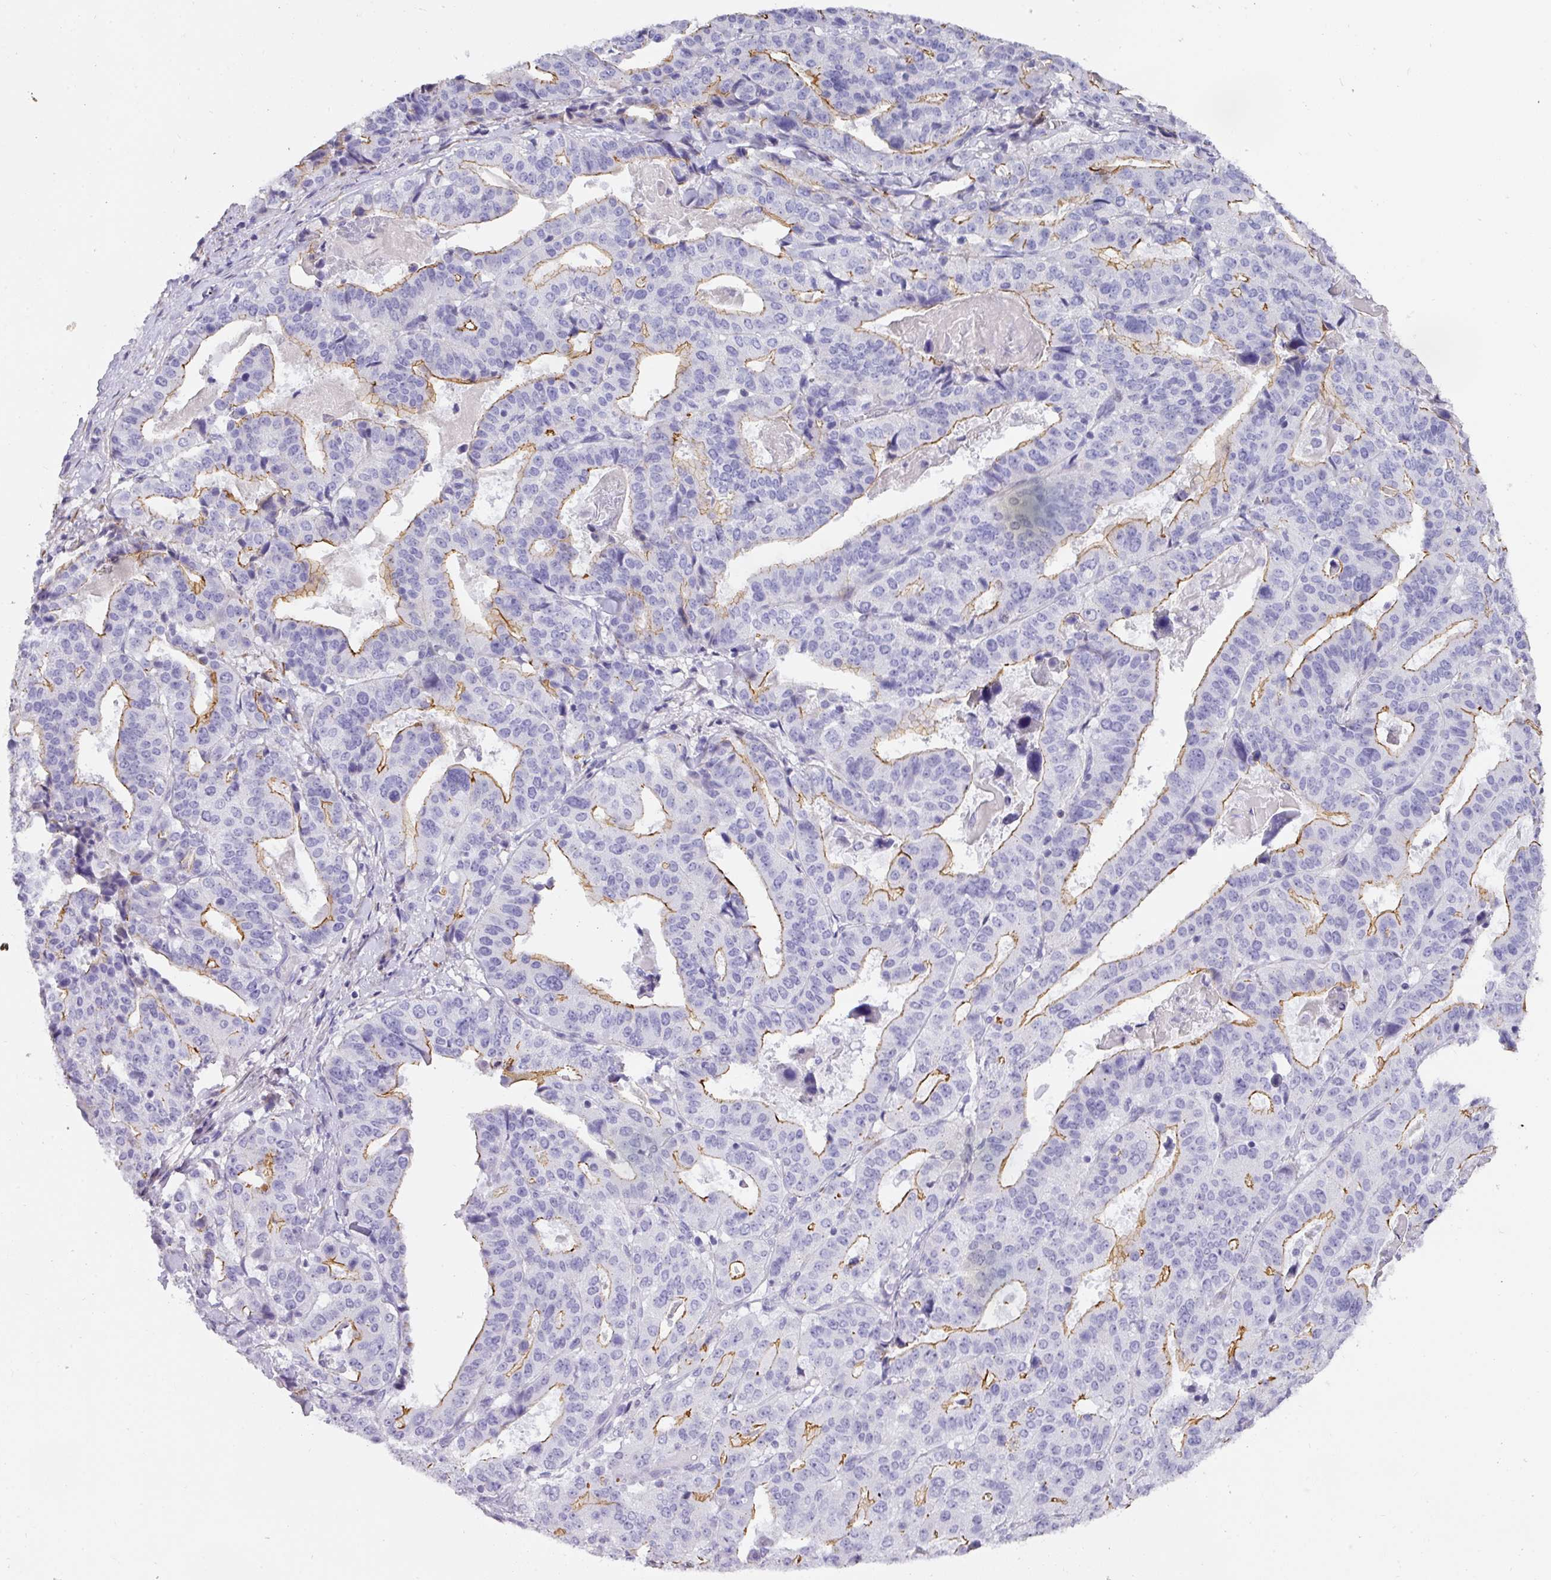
{"staining": {"intensity": "moderate", "quantity": "25%-75%", "location": "cytoplasmic/membranous"}, "tissue": "stomach cancer", "cell_type": "Tumor cells", "image_type": "cancer", "snomed": [{"axis": "morphology", "description": "Adenocarcinoma, NOS"}, {"axis": "topography", "description": "Stomach"}], "caption": "Immunohistochemistry (IHC) of human stomach cancer exhibits medium levels of moderate cytoplasmic/membranous positivity in about 25%-75% of tumor cells.", "gene": "ANKRD29", "patient": {"sex": "male", "age": 48}}